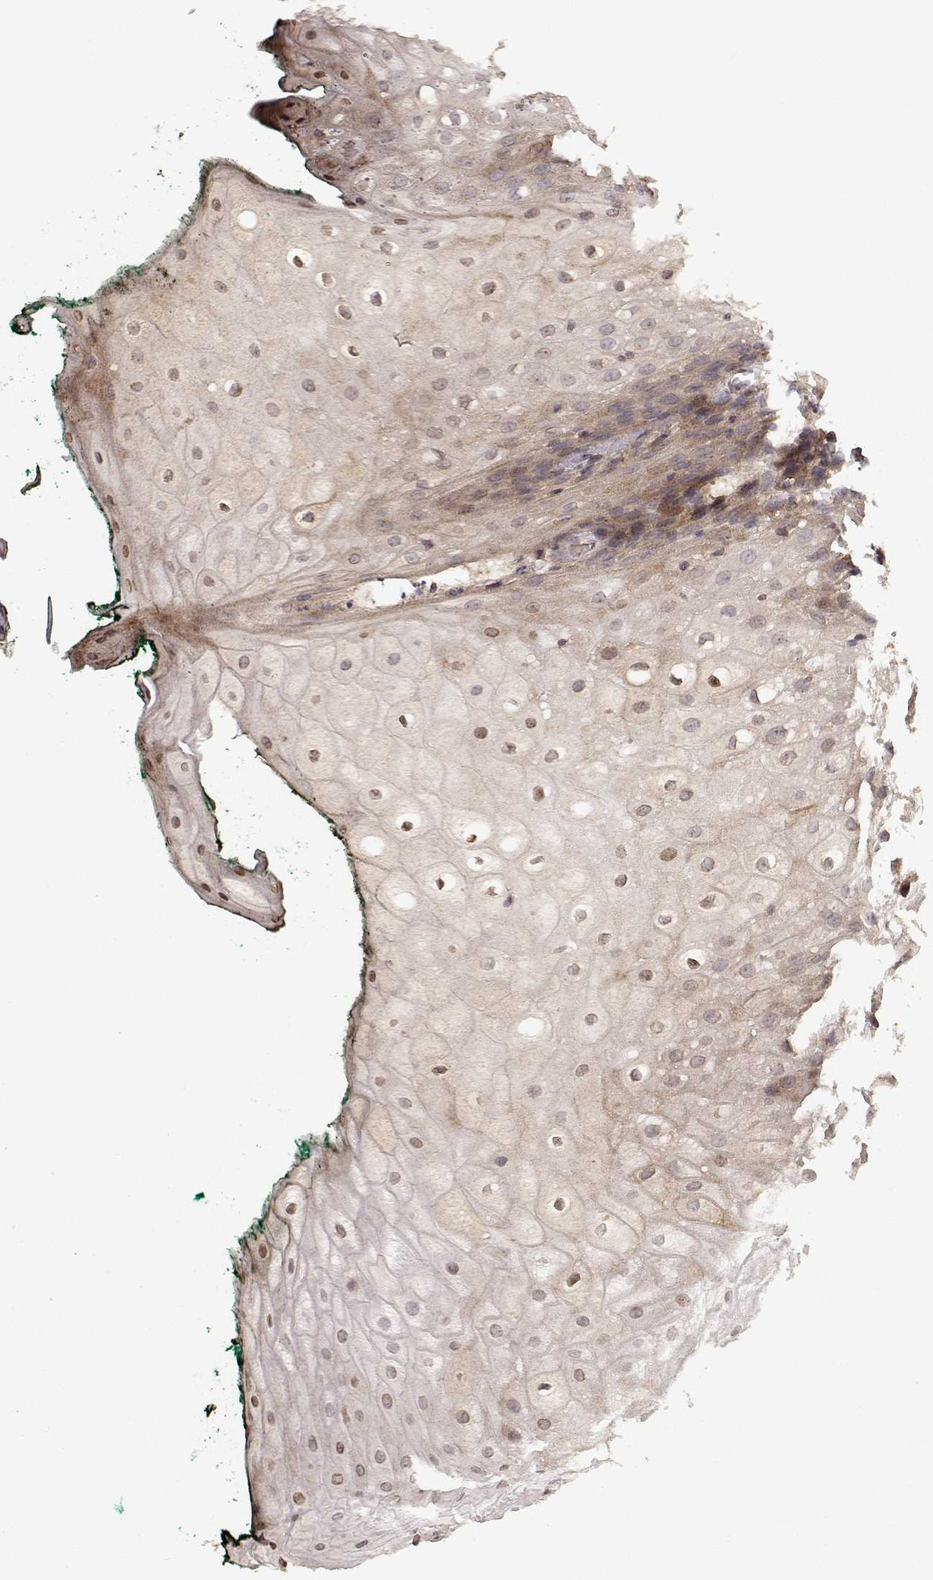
{"staining": {"intensity": "weak", "quantity": ">75%", "location": "cytoplasmic/membranous"}, "tissue": "oral mucosa", "cell_type": "Squamous epithelial cells", "image_type": "normal", "snomed": [{"axis": "morphology", "description": "Normal tissue, NOS"}, {"axis": "topography", "description": "Oral tissue"}, {"axis": "topography", "description": "Head-Neck"}], "caption": "Weak cytoplasmic/membranous protein staining is present in approximately >75% of squamous epithelial cells in oral mucosa.", "gene": "PICK1", "patient": {"sex": "female", "age": 68}}